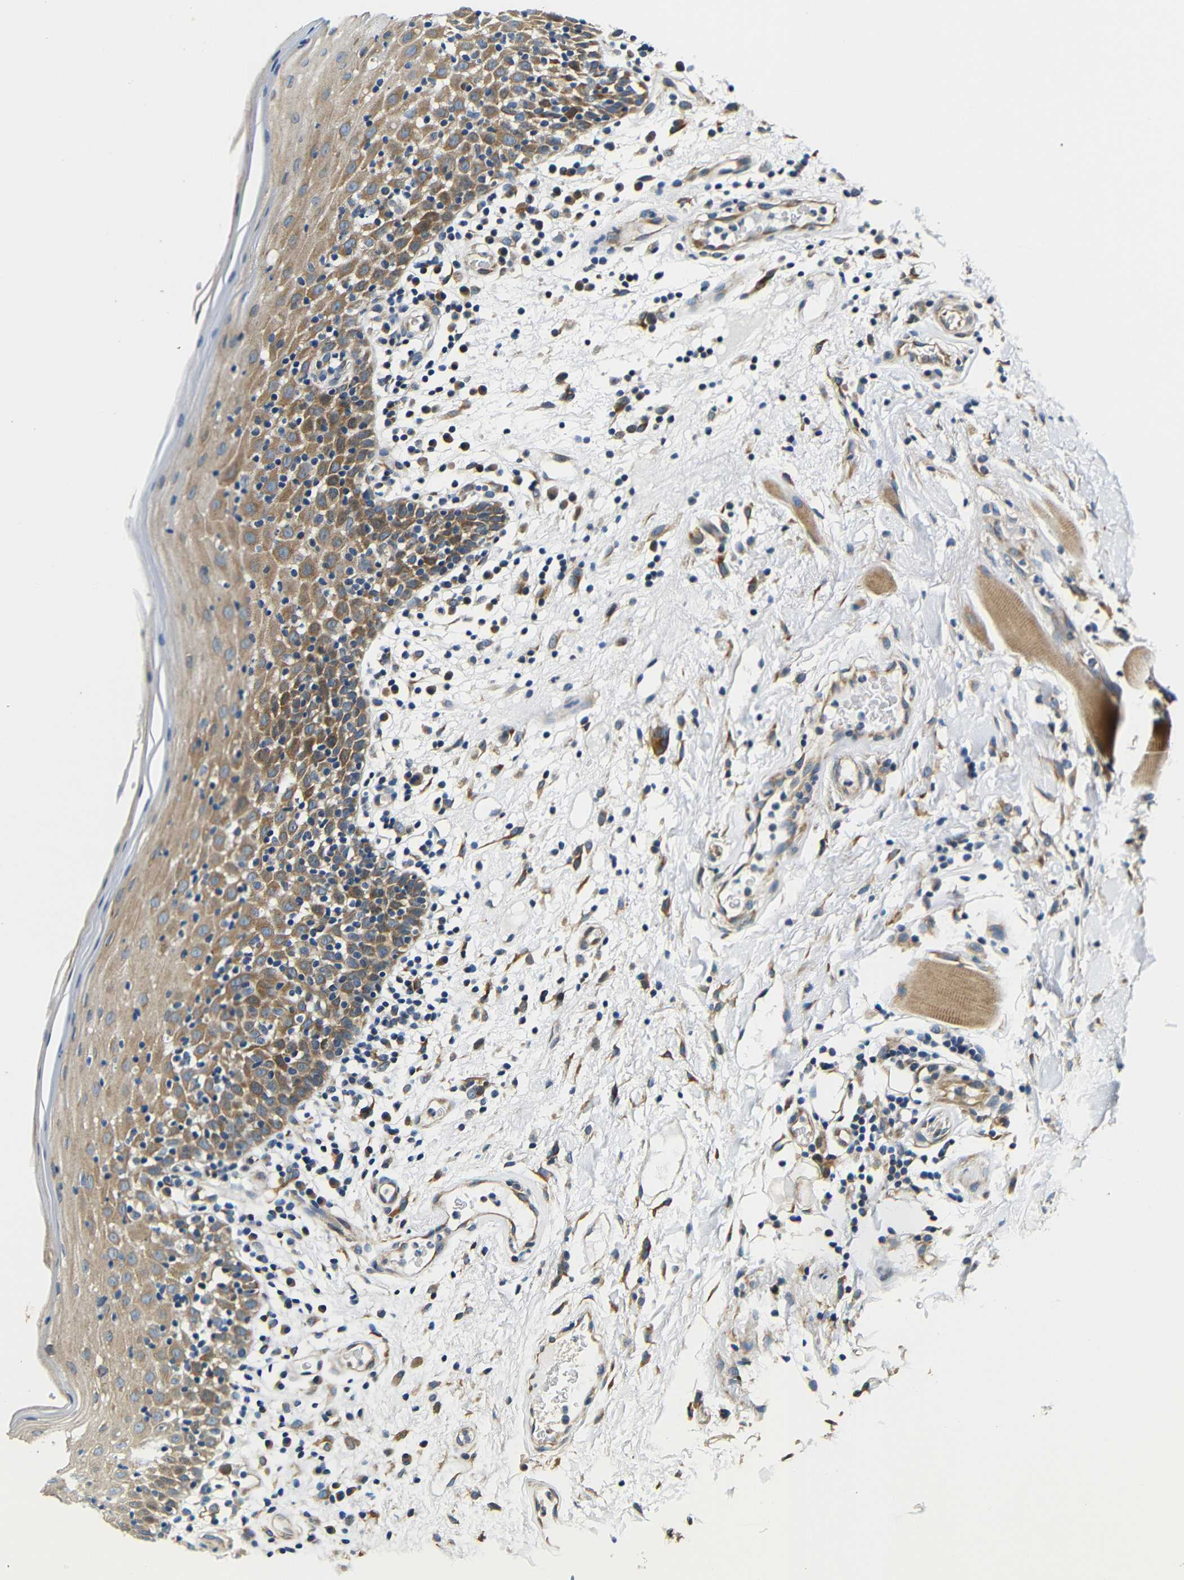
{"staining": {"intensity": "moderate", "quantity": ">75%", "location": "cytoplasmic/membranous"}, "tissue": "oral mucosa", "cell_type": "Squamous epithelial cells", "image_type": "normal", "snomed": [{"axis": "morphology", "description": "Normal tissue, NOS"}, {"axis": "morphology", "description": "Squamous cell carcinoma, NOS"}, {"axis": "topography", "description": "Skeletal muscle"}, {"axis": "topography", "description": "Oral tissue"}], "caption": "This image exhibits normal oral mucosa stained with IHC to label a protein in brown. The cytoplasmic/membranous of squamous epithelial cells show moderate positivity for the protein. Nuclei are counter-stained blue.", "gene": "VAPB", "patient": {"sex": "male", "age": 71}}